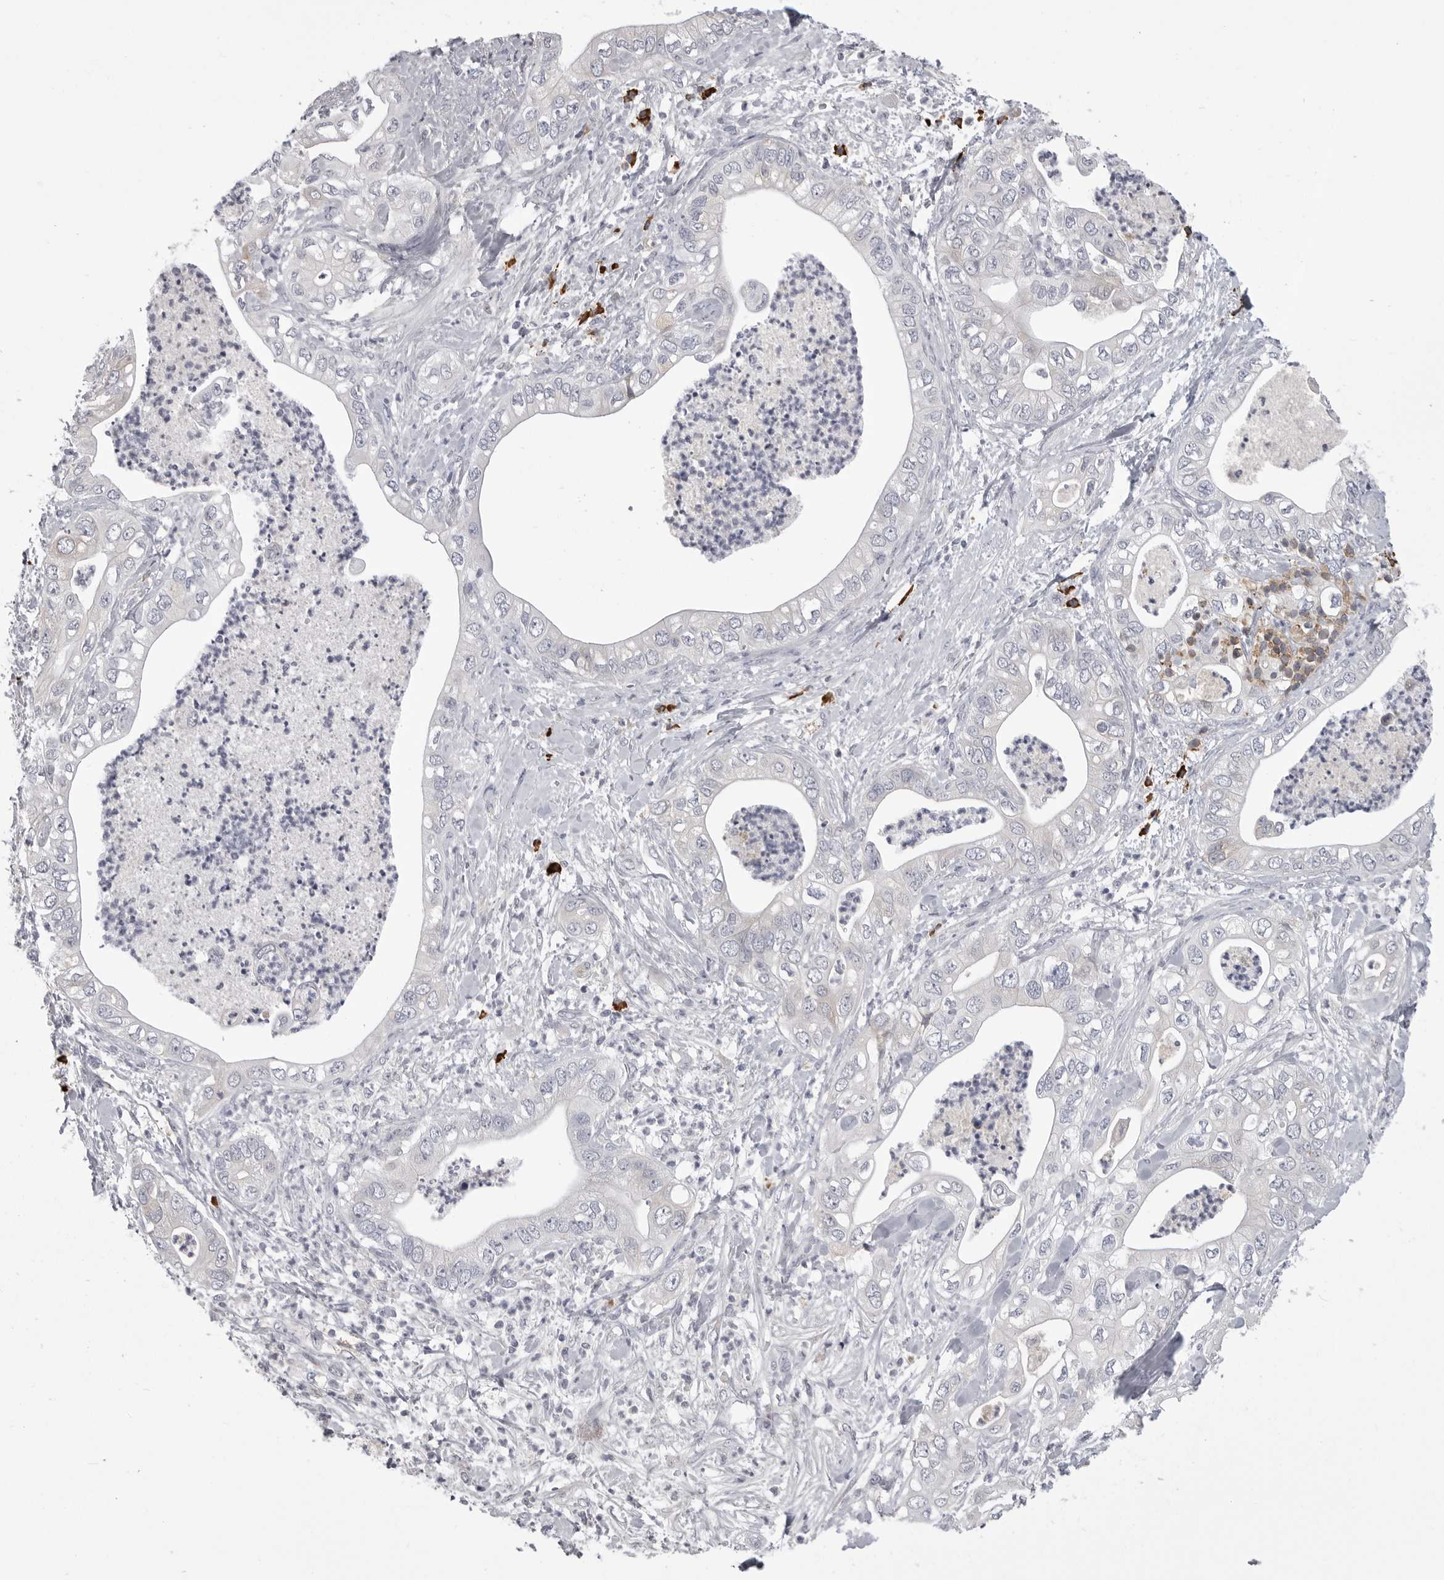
{"staining": {"intensity": "negative", "quantity": "none", "location": "none"}, "tissue": "pancreatic cancer", "cell_type": "Tumor cells", "image_type": "cancer", "snomed": [{"axis": "morphology", "description": "Adenocarcinoma, NOS"}, {"axis": "topography", "description": "Pancreas"}], "caption": "This image is of pancreatic cancer stained with IHC to label a protein in brown with the nuclei are counter-stained blue. There is no expression in tumor cells.", "gene": "FKBP2", "patient": {"sex": "female", "age": 78}}